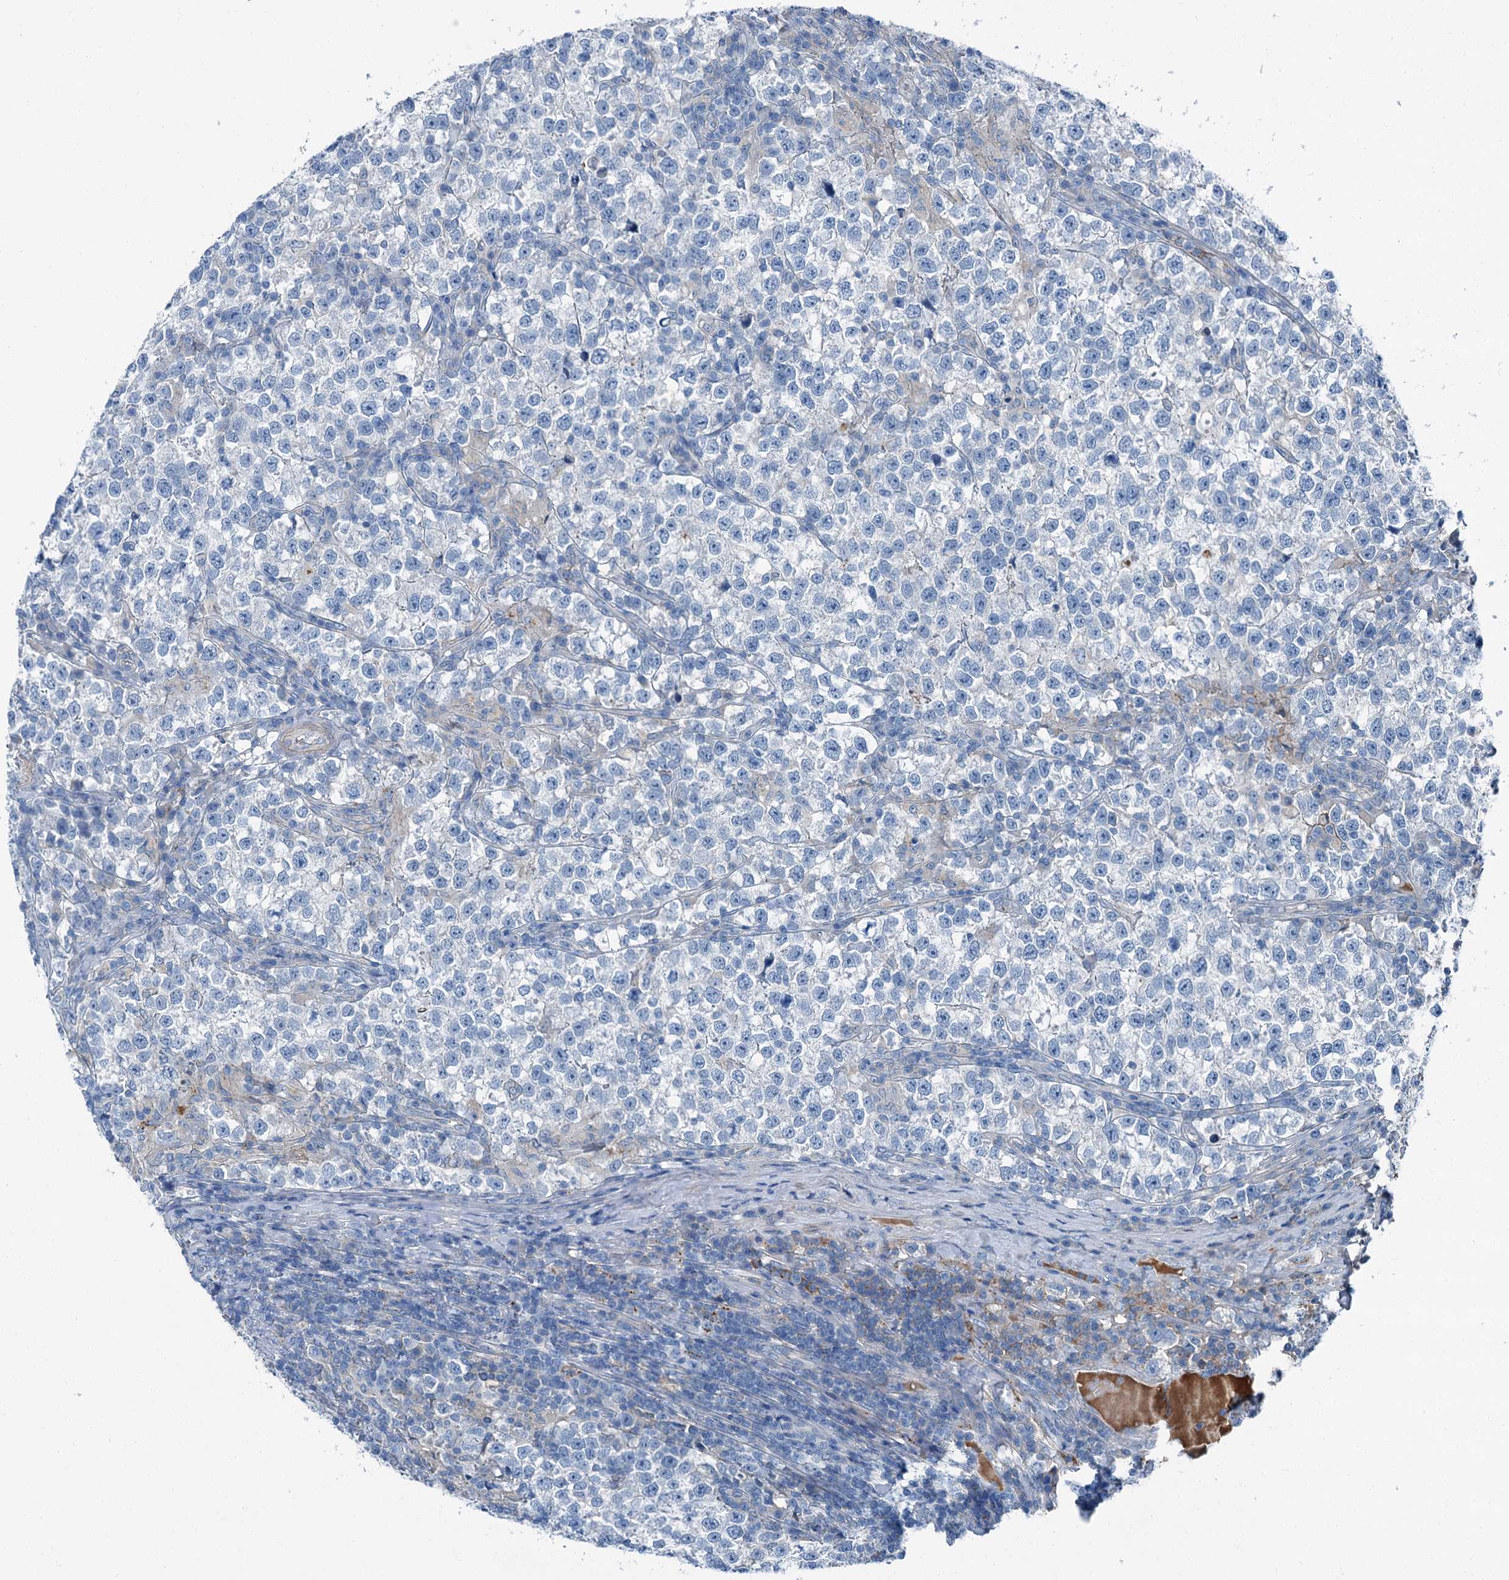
{"staining": {"intensity": "negative", "quantity": "none", "location": "none"}, "tissue": "testis cancer", "cell_type": "Tumor cells", "image_type": "cancer", "snomed": [{"axis": "morphology", "description": "Normal tissue, NOS"}, {"axis": "morphology", "description": "Seminoma, NOS"}, {"axis": "topography", "description": "Testis"}], "caption": "Immunohistochemistry histopathology image of seminoma (testis) stained for a protein (brown), which exhibits no expression in tumor cells.", "gene": "AXL", "patient": {"sex": "male", "age": 43}}